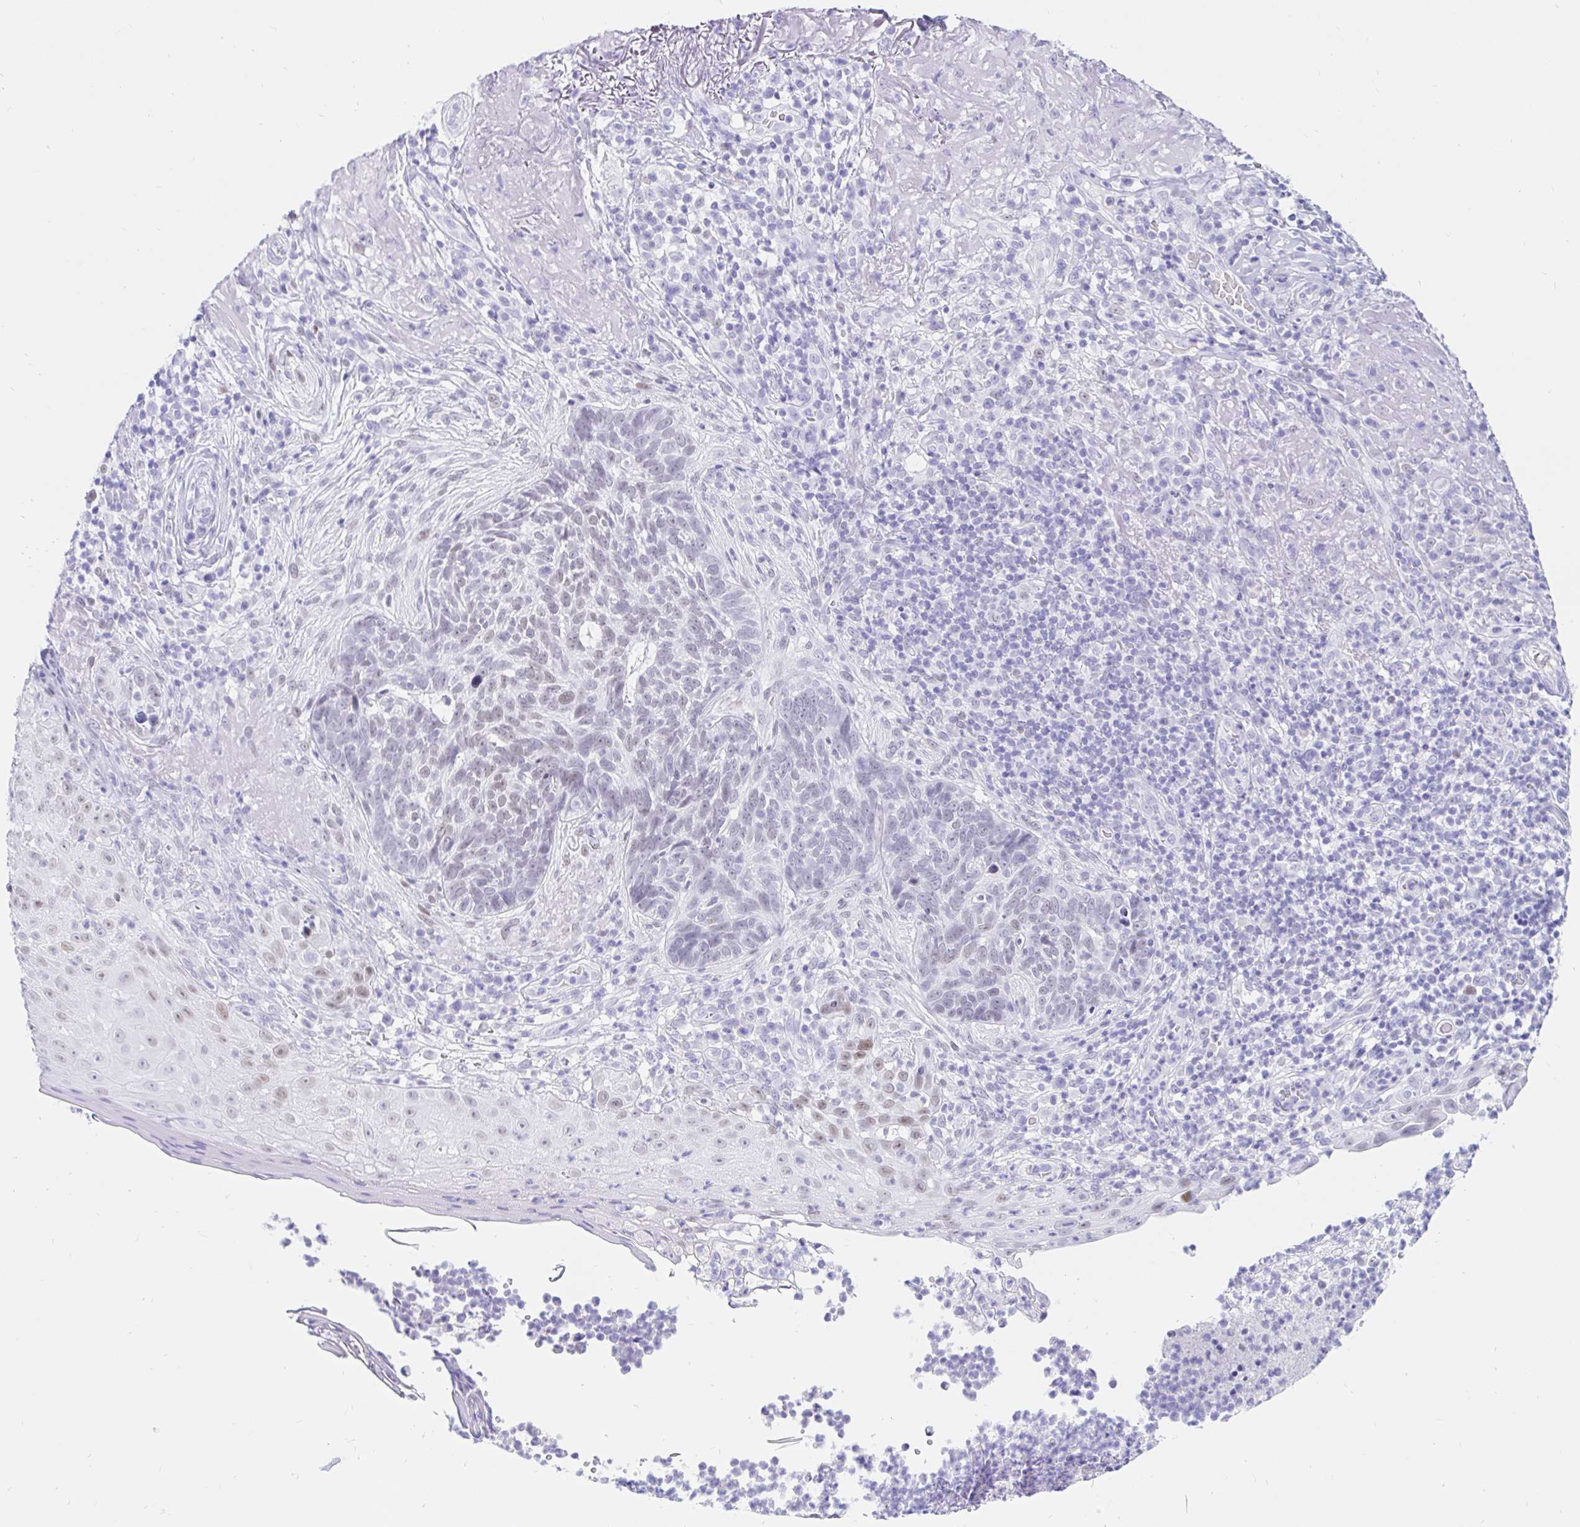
{"staining": {"intensity": "weak", "quantity": "25%-75%", "location": "nuclear"}, "tissue": "skin cancer", "cell_type": "Tumor cells", "image_type": "cancer", "snomed": [{"axis": "morphology", "description": "Basal cell carcinoma"}, {"axis": "topography", "description": "Skin"}, {"axis": "topography", "description": "Skin of face"}], "caption": "Skin cancer tissue demonstrates weak nuclear positivity in about 25%-75% of tumor cells", "gene": "OR6T1", "patient": {"sex": "female", "age": 95}}